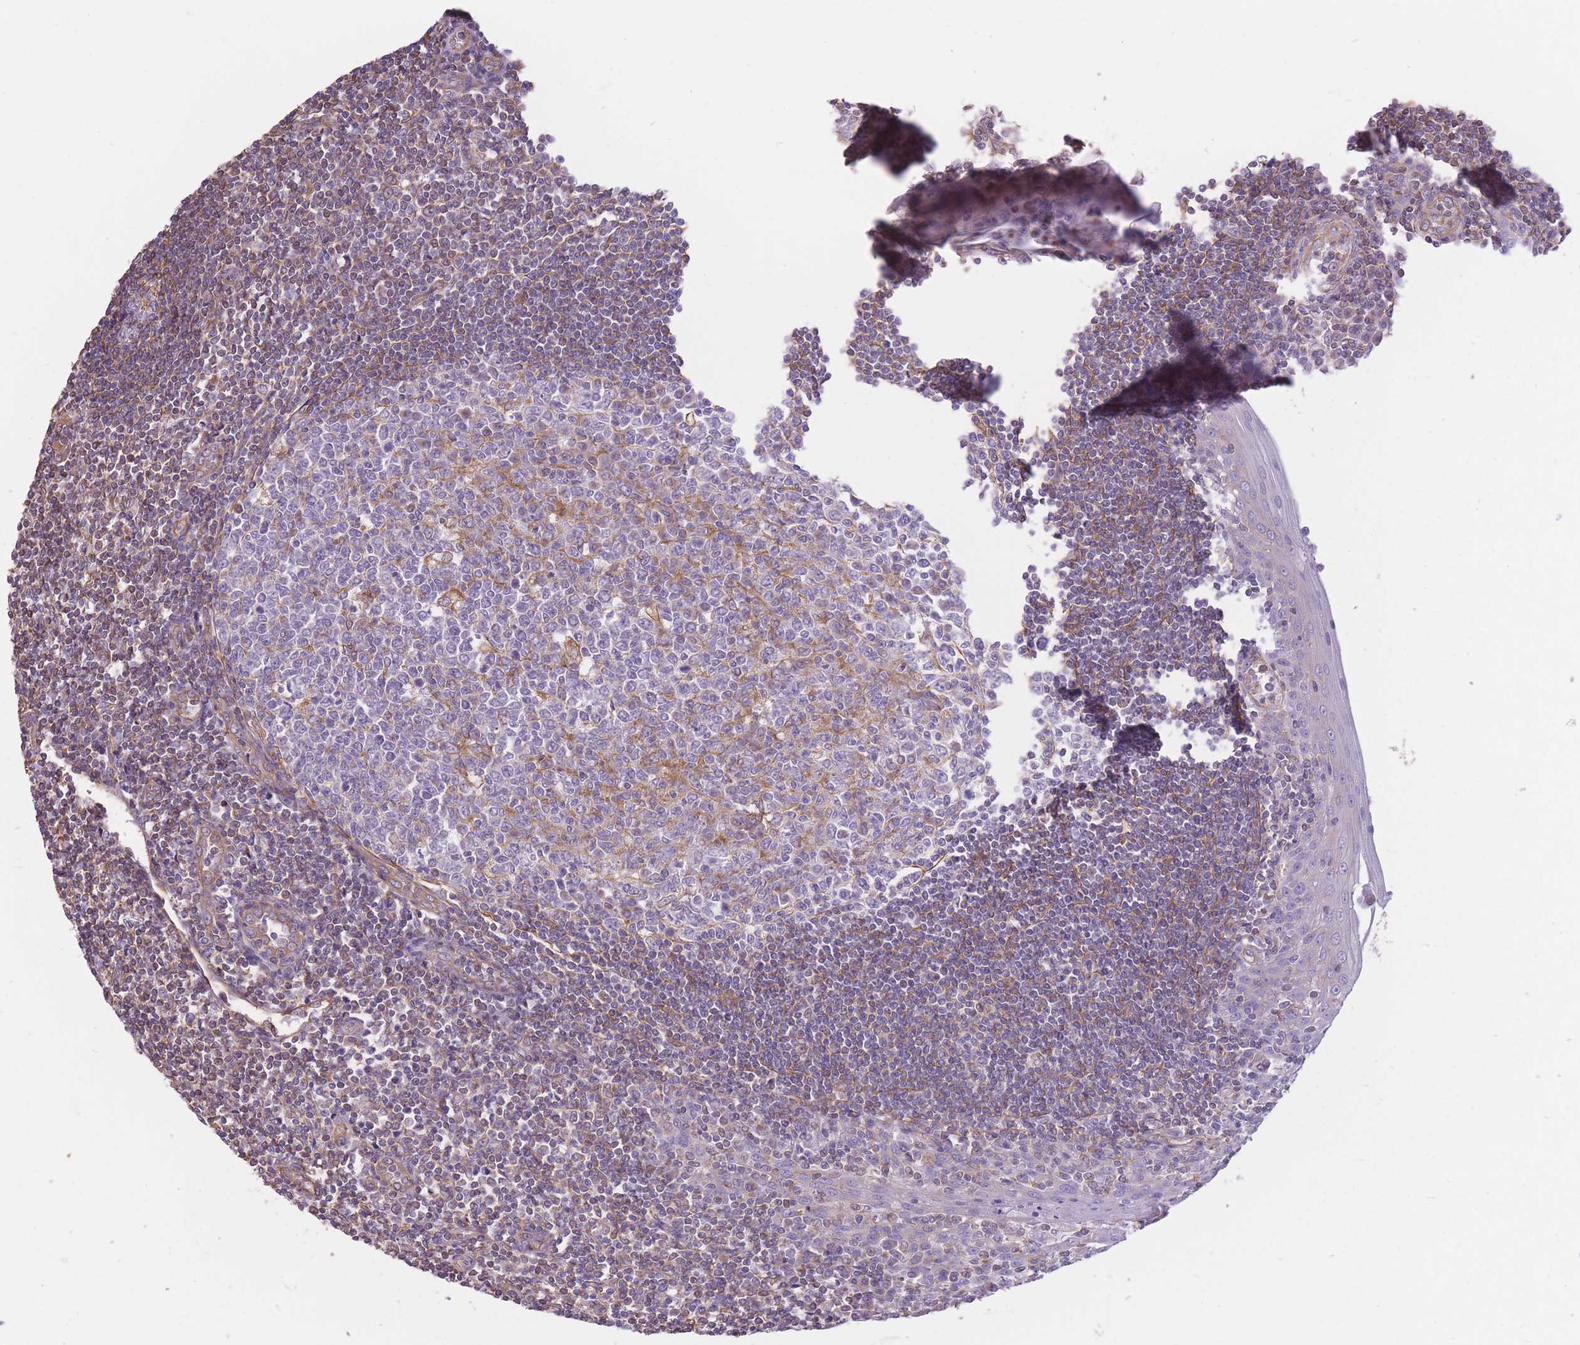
{"staining": {"intensity": "moderate", "quantity": "<25%", "location": "cytoplasmic/membranous"}, "tissue": "tonsil", "cell_type": "Germinal center cells", "image_type": "normal", "snomed": [{"axis": "morphology", "description": "Normal tissue, NOS"}, {"axis": "topography", "description": "Tonsil"}], "caption": "Benign tonsil was stained to show a protein in brown. There is low levels of moderate cytoplasmic/membranous positivity in approximately <25% of germinal center cells. The staining was performed using DAB to visualize the protein expression in brown, while the nuclei were stained in blue with hematoxylin (Magnification: 20x).", "gene": "ADD1", "patient": {"sex": "male", "age": 27}}